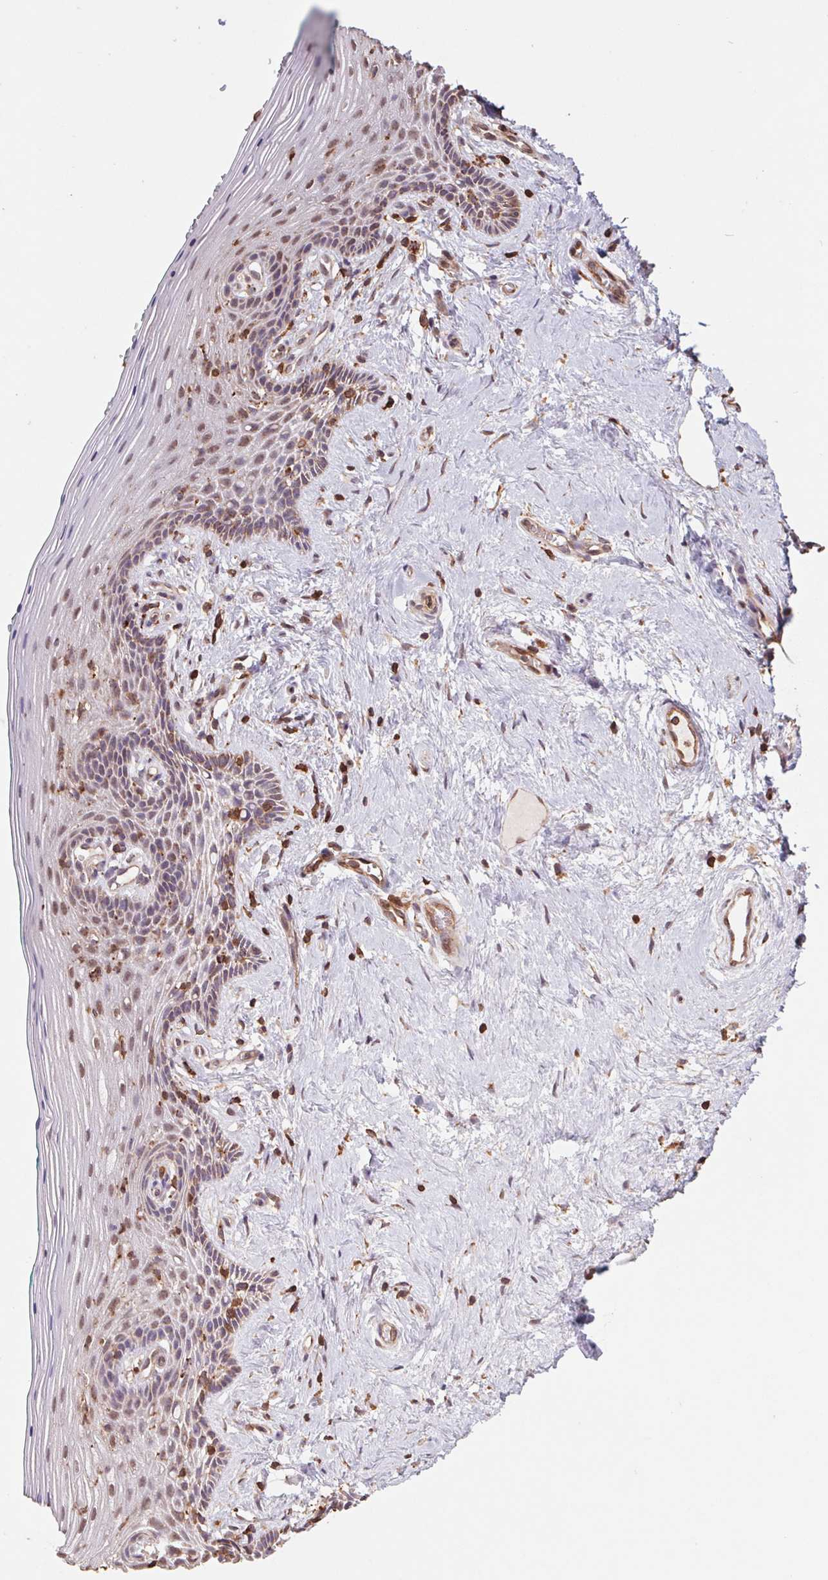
{"staining": {"intensity": "moderate", "quantity": "25%-75%", "location": "cytoplasmic/membranous"}, "tissue": "vagina", "cell_type": "Squamous epithelial cells", "image_type": "normal", "snomed": [{"axis": "morphology", "description": "Normal tissue, NOS"}, {"axis": "topography", "description": "Vagina"}], "caption": "Squamous epithelial cells display medium levels of moderate cytoplasmic/membranous expression in about 25%-75% of cells in normal human vagina. The staining was performed using DAB (3,3'-diaminobenzidine) to visualize the protein expression in brown, while the nuclei were stained in blue with hematoxylin (Magnification: 20x).", "gene": "URM1", "patient": {"sex": "female", "age": 45}}